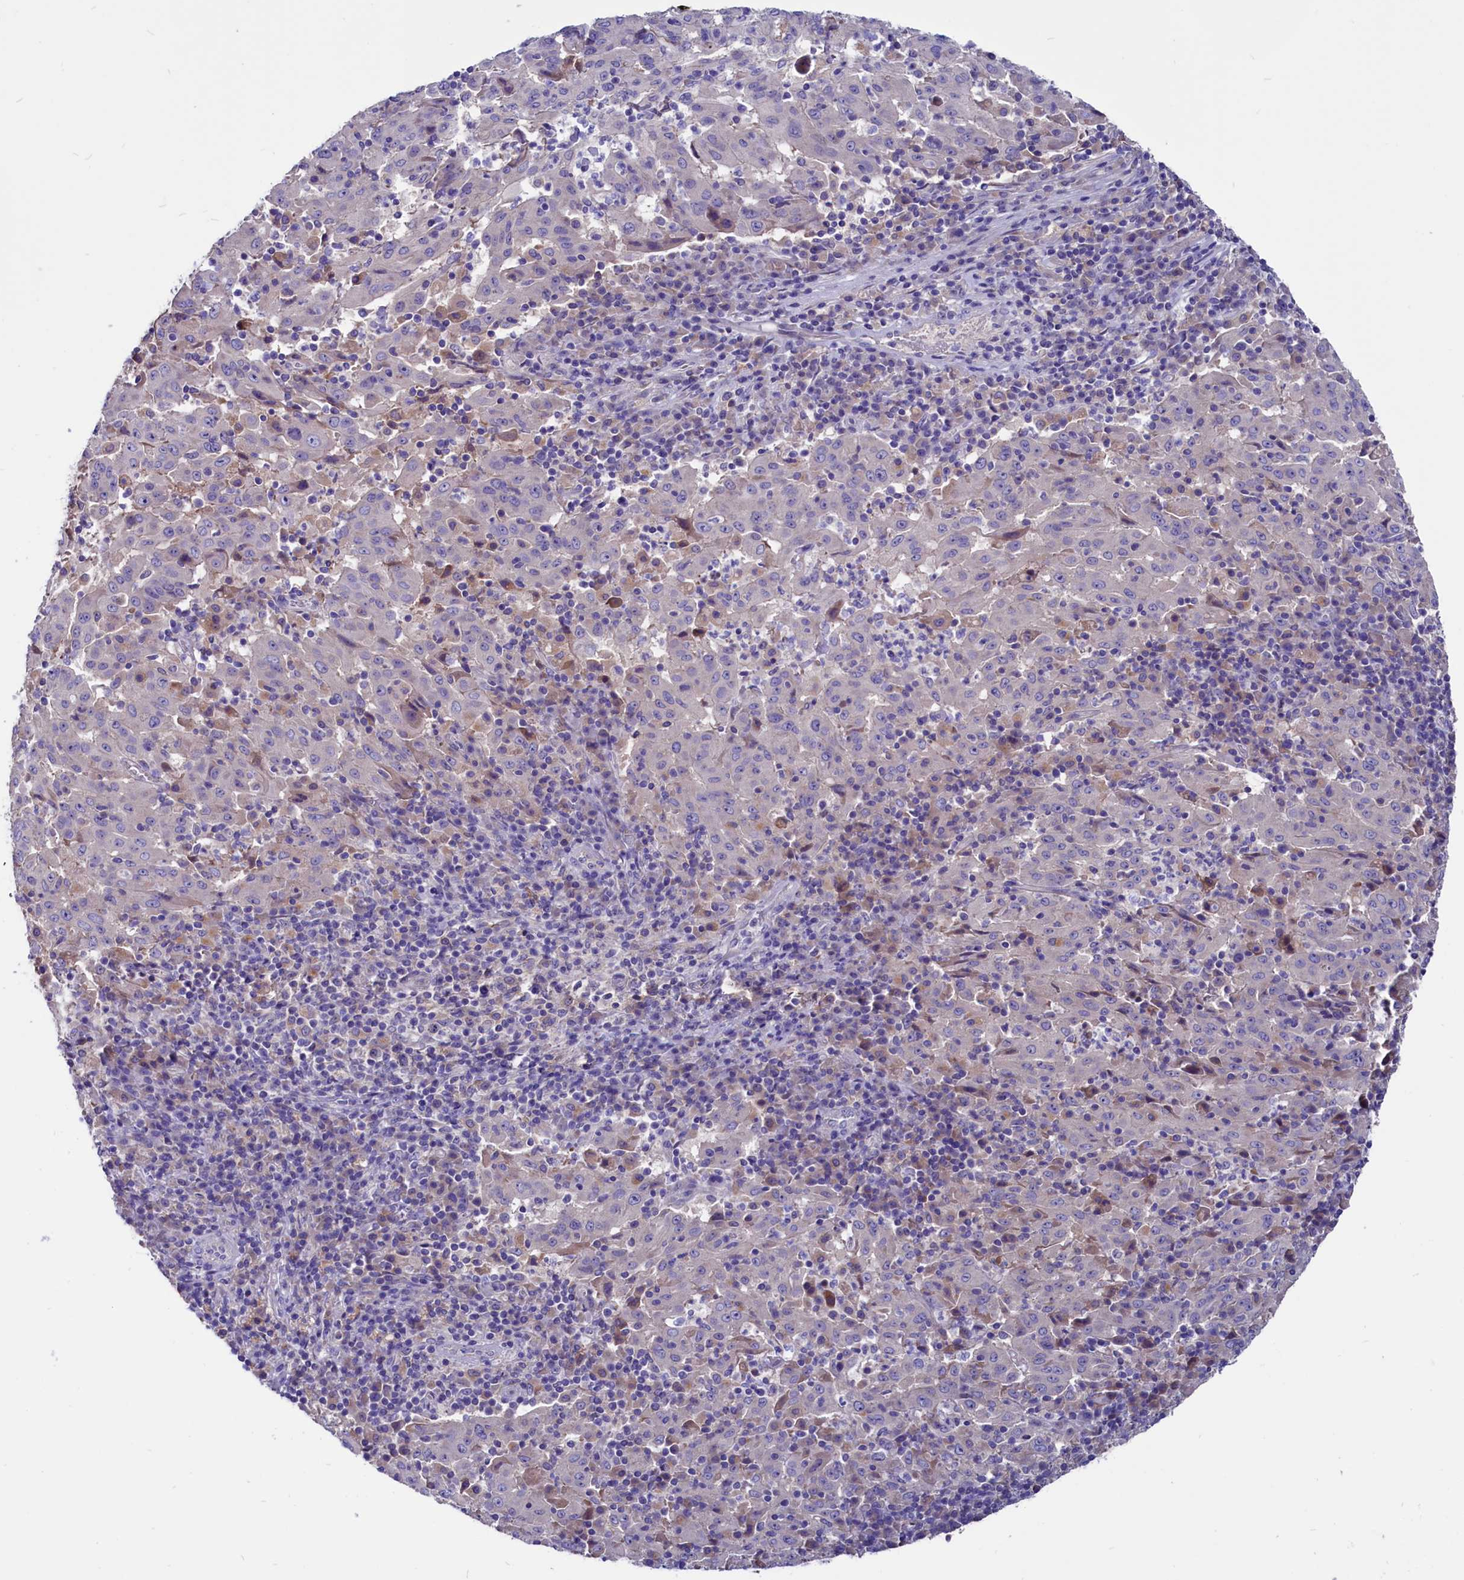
{"staining": {"intensity": "negative", "quantity": "none", "location": "none"}, "tissue": "pancreatic cancer", "cell_type": "Tumor cells", "image_type": "cancer", "snomed": [{"axis": "morphology", "description": "Adenocarcinoma, NOS"}, {"axis": "topography", "description": "Pancreas"}], "caption": "This micrograph is of pancreatic cancer stained with IHC to label a protein in brown with the nuclei are counter-stained blue. There is no expression in tumor cells.", "gene": "CCBE1", "patient": {"sex": "male", "age": 63}}